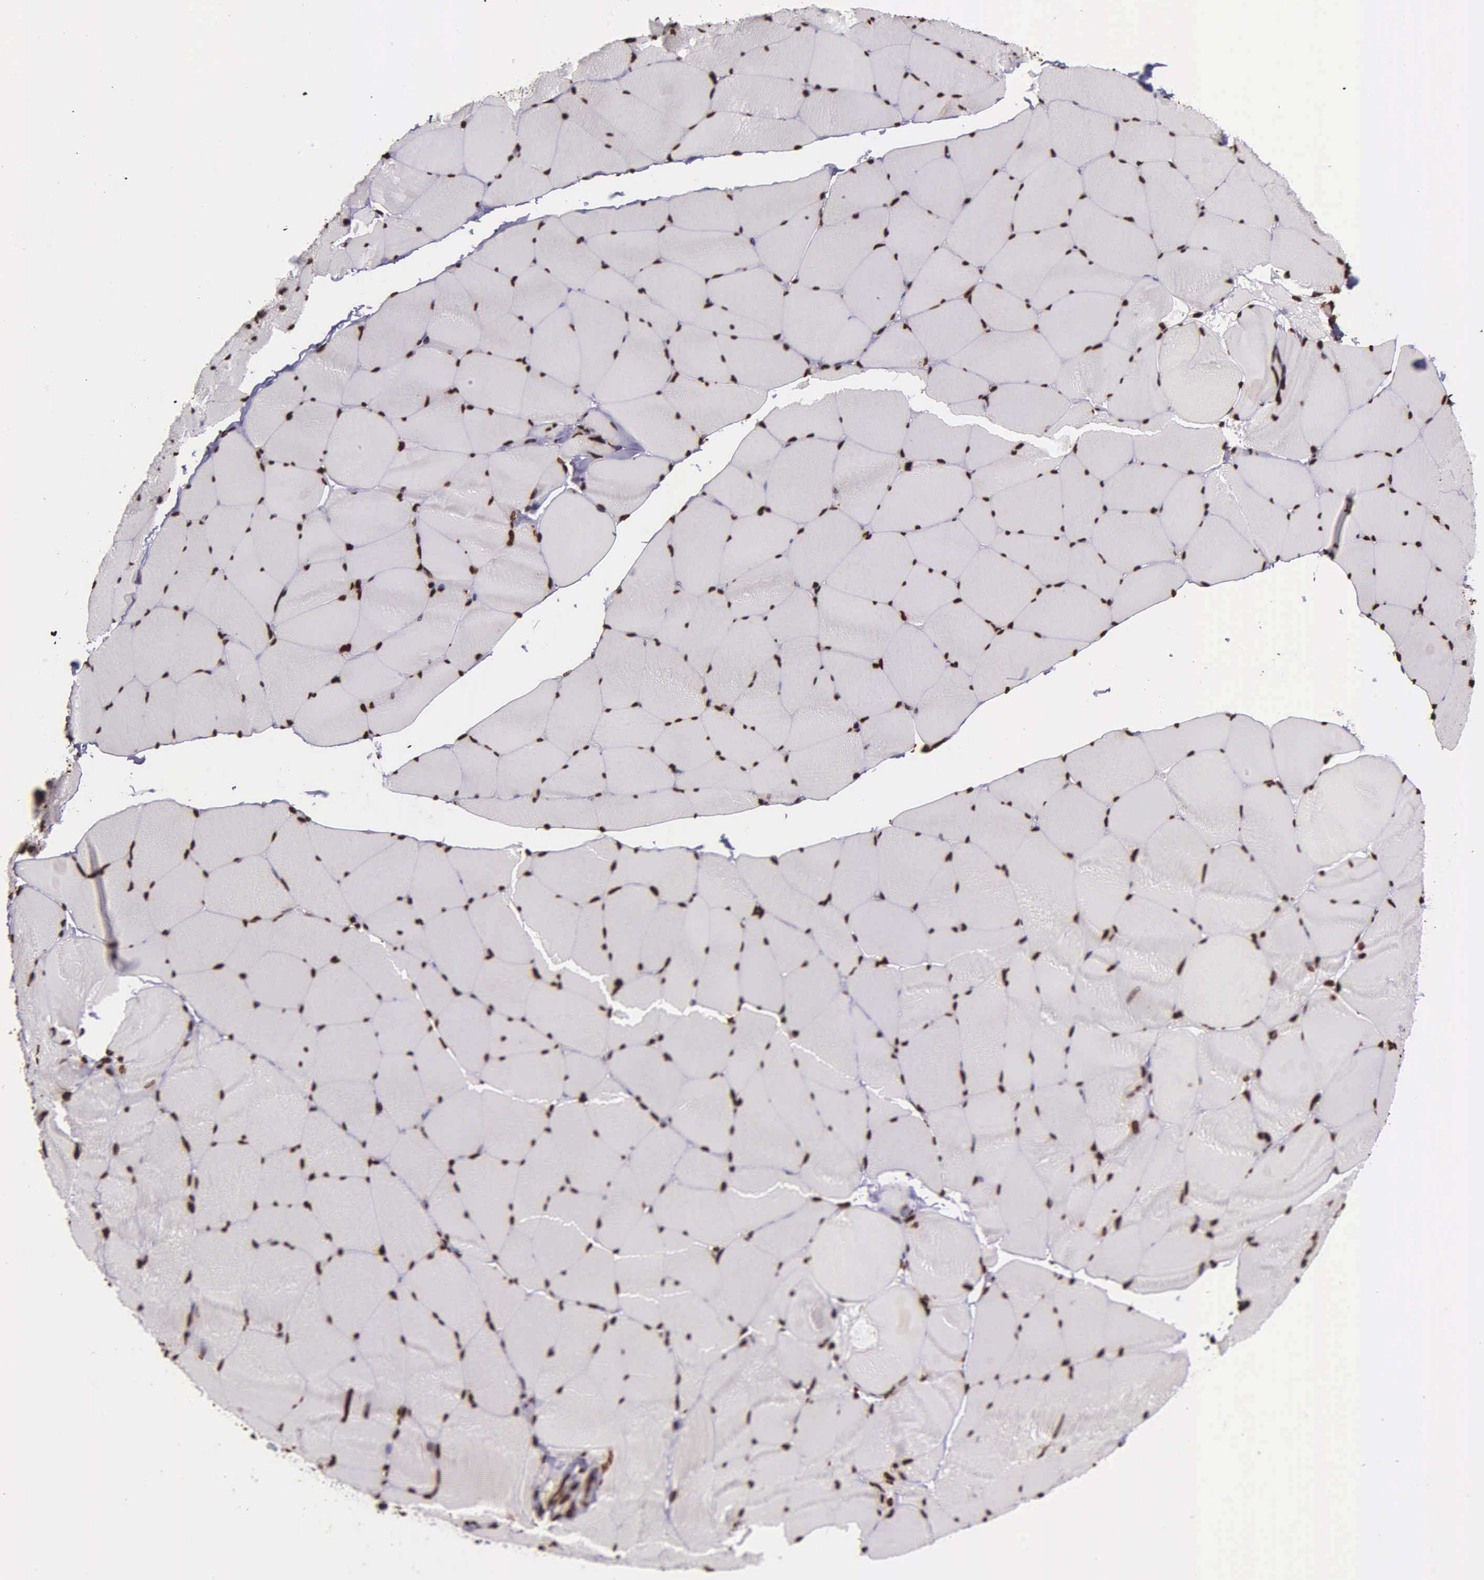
{"staining": {"intensity": "strong", "quantity": ">75%", "location": "nuclear"}, "tissue": "skeletal muscle", "cell_type": "Myocytes", "image_type": "normal", "snomed": [{"axis": "morphology", "description": "Normal tissue, NOS"}, {"axis": "topography", "description": "Skeletal muscle"}, {"axis": "topography", "description": "Salivary gland"}], "caption": "A histopathology image showing strong nuclear staining in approximately >75% of myocytes in unremarkable skeletal muscle, as visualized by brown immunohistochemical staining.", "gene": "H1", "patient": {"sex": "male", "age": 62}}